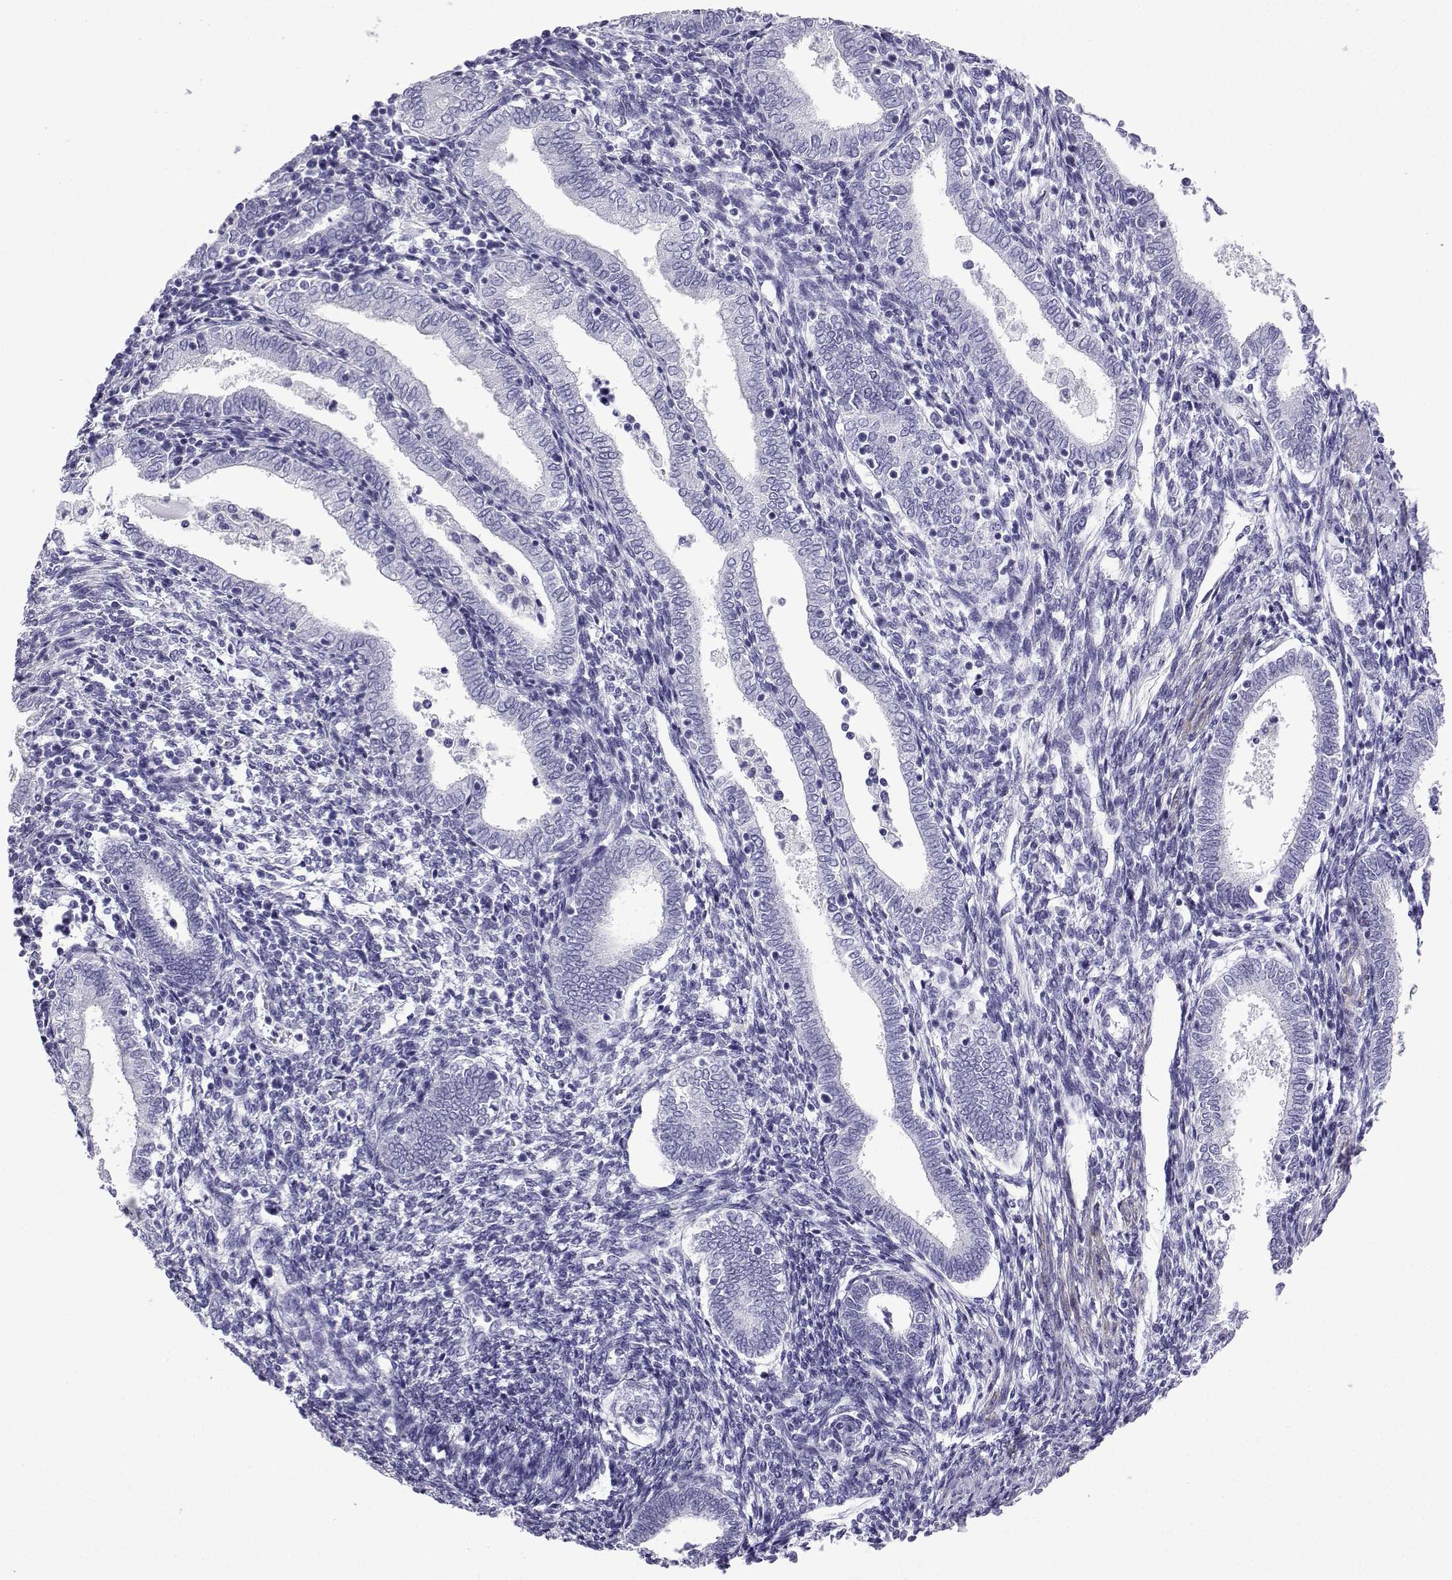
{"staining": {"intensity": "negative", "quantity": "none", "location": "none"}, "tissue": "endometrium", "cell_type": "Cells in endometrial stroma", "image_type": "normal", "snomed": [{"axis": "morphology", "description": "Normal tissue, NOS"}, {"axis": "topography", "description": "Endometrium"}], "caption": "The image displays no staining of cells in endometrial stroma in normal endometrium.", "gene": "KCNF1", "patient": {"sex": "female", "age": 42}}